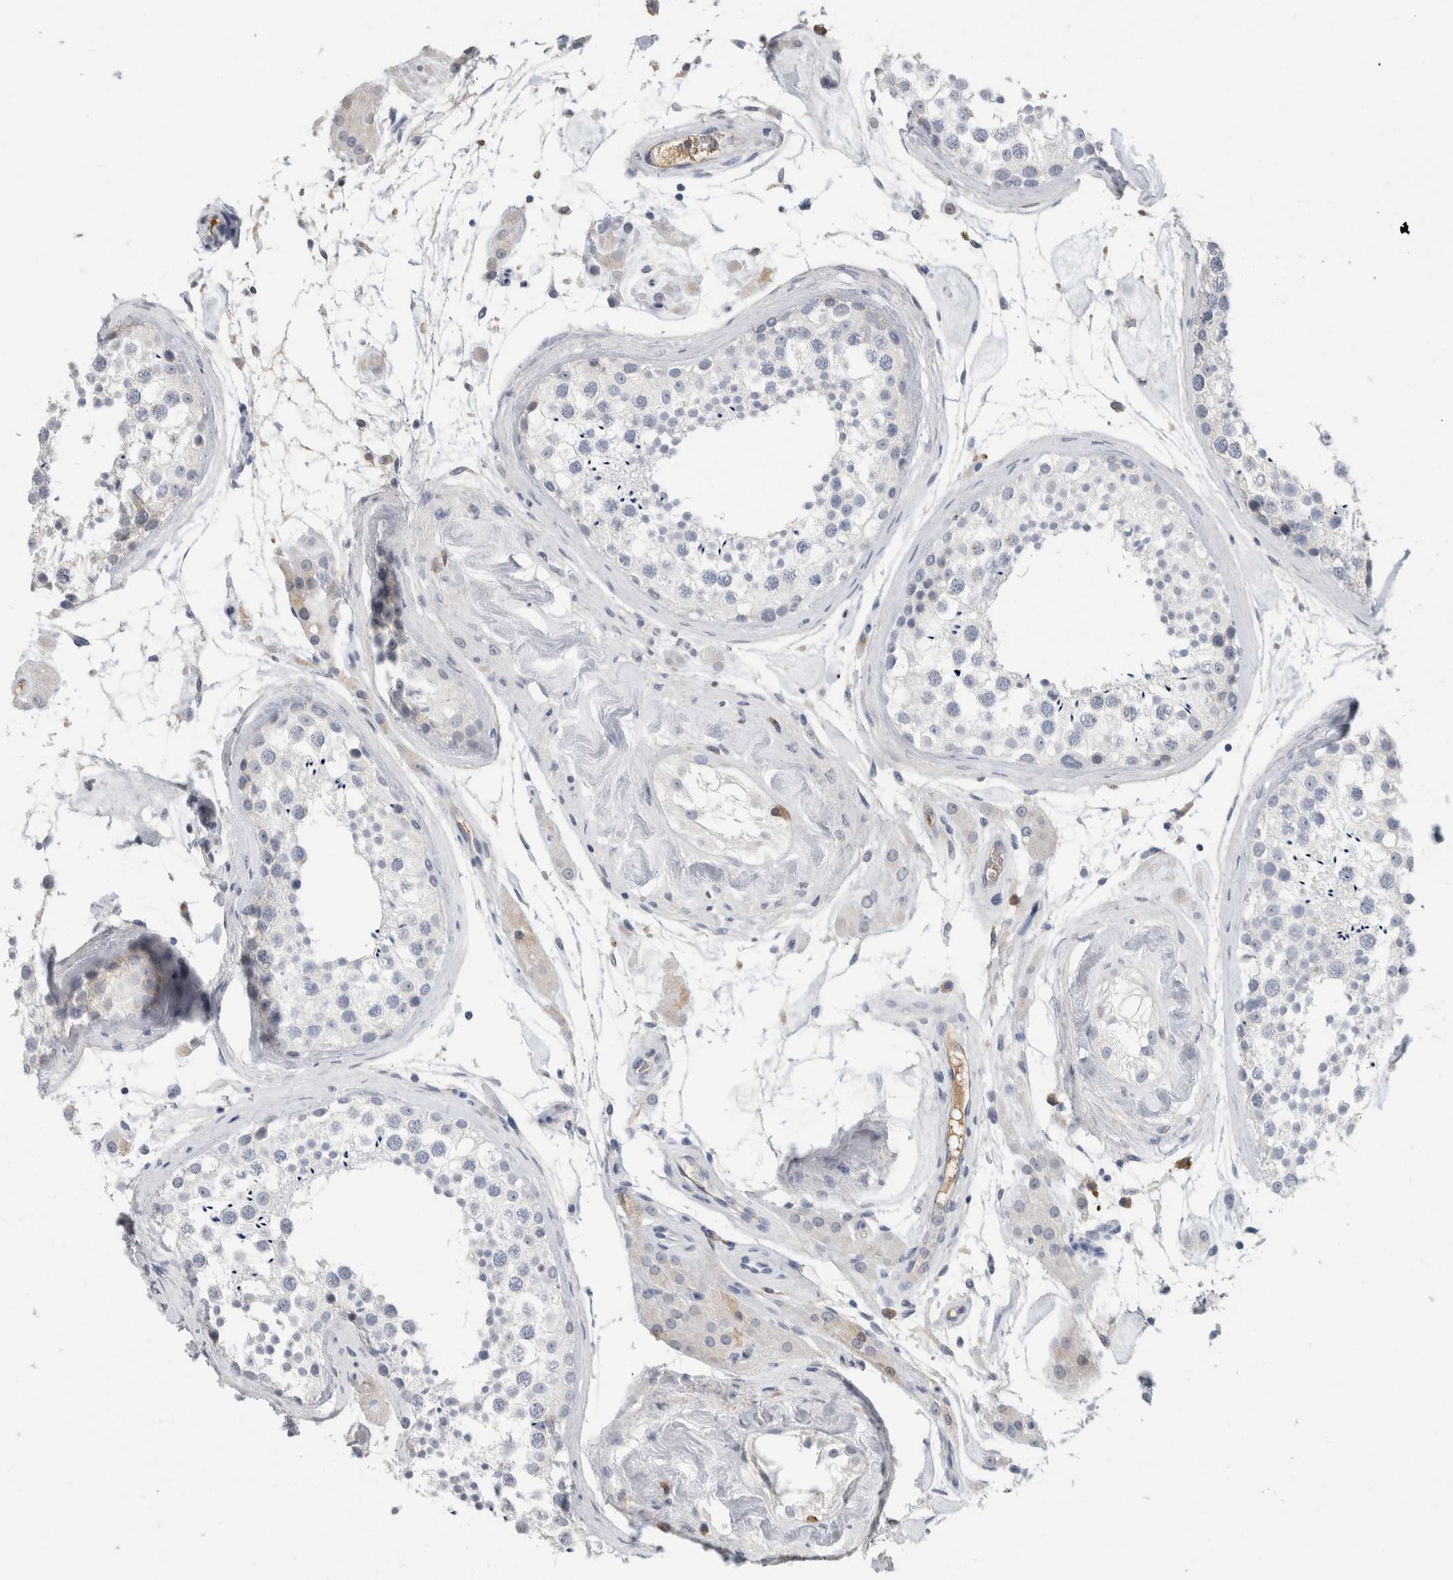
{"staining": {"intensity": "negative", "quantity": "none", "location": "none"}, "tissue": "testis", "cell_type": "Cells in seminiferous ducts", "image_type": "normal", "snomed": [{"axis": "morphology", "description": "Normal tissue, NOS"}, {"axis": "topography", "description": "Testis"}], "caption": "Immunohistochemistry (IHC) photomicrograph of unremarkable human testis stained for a protein (brown), which displays no positivity in cells in seminiferous ducts.", "gene": "SCGB1A1", "patient": {"sex": "male", "age": 46}}